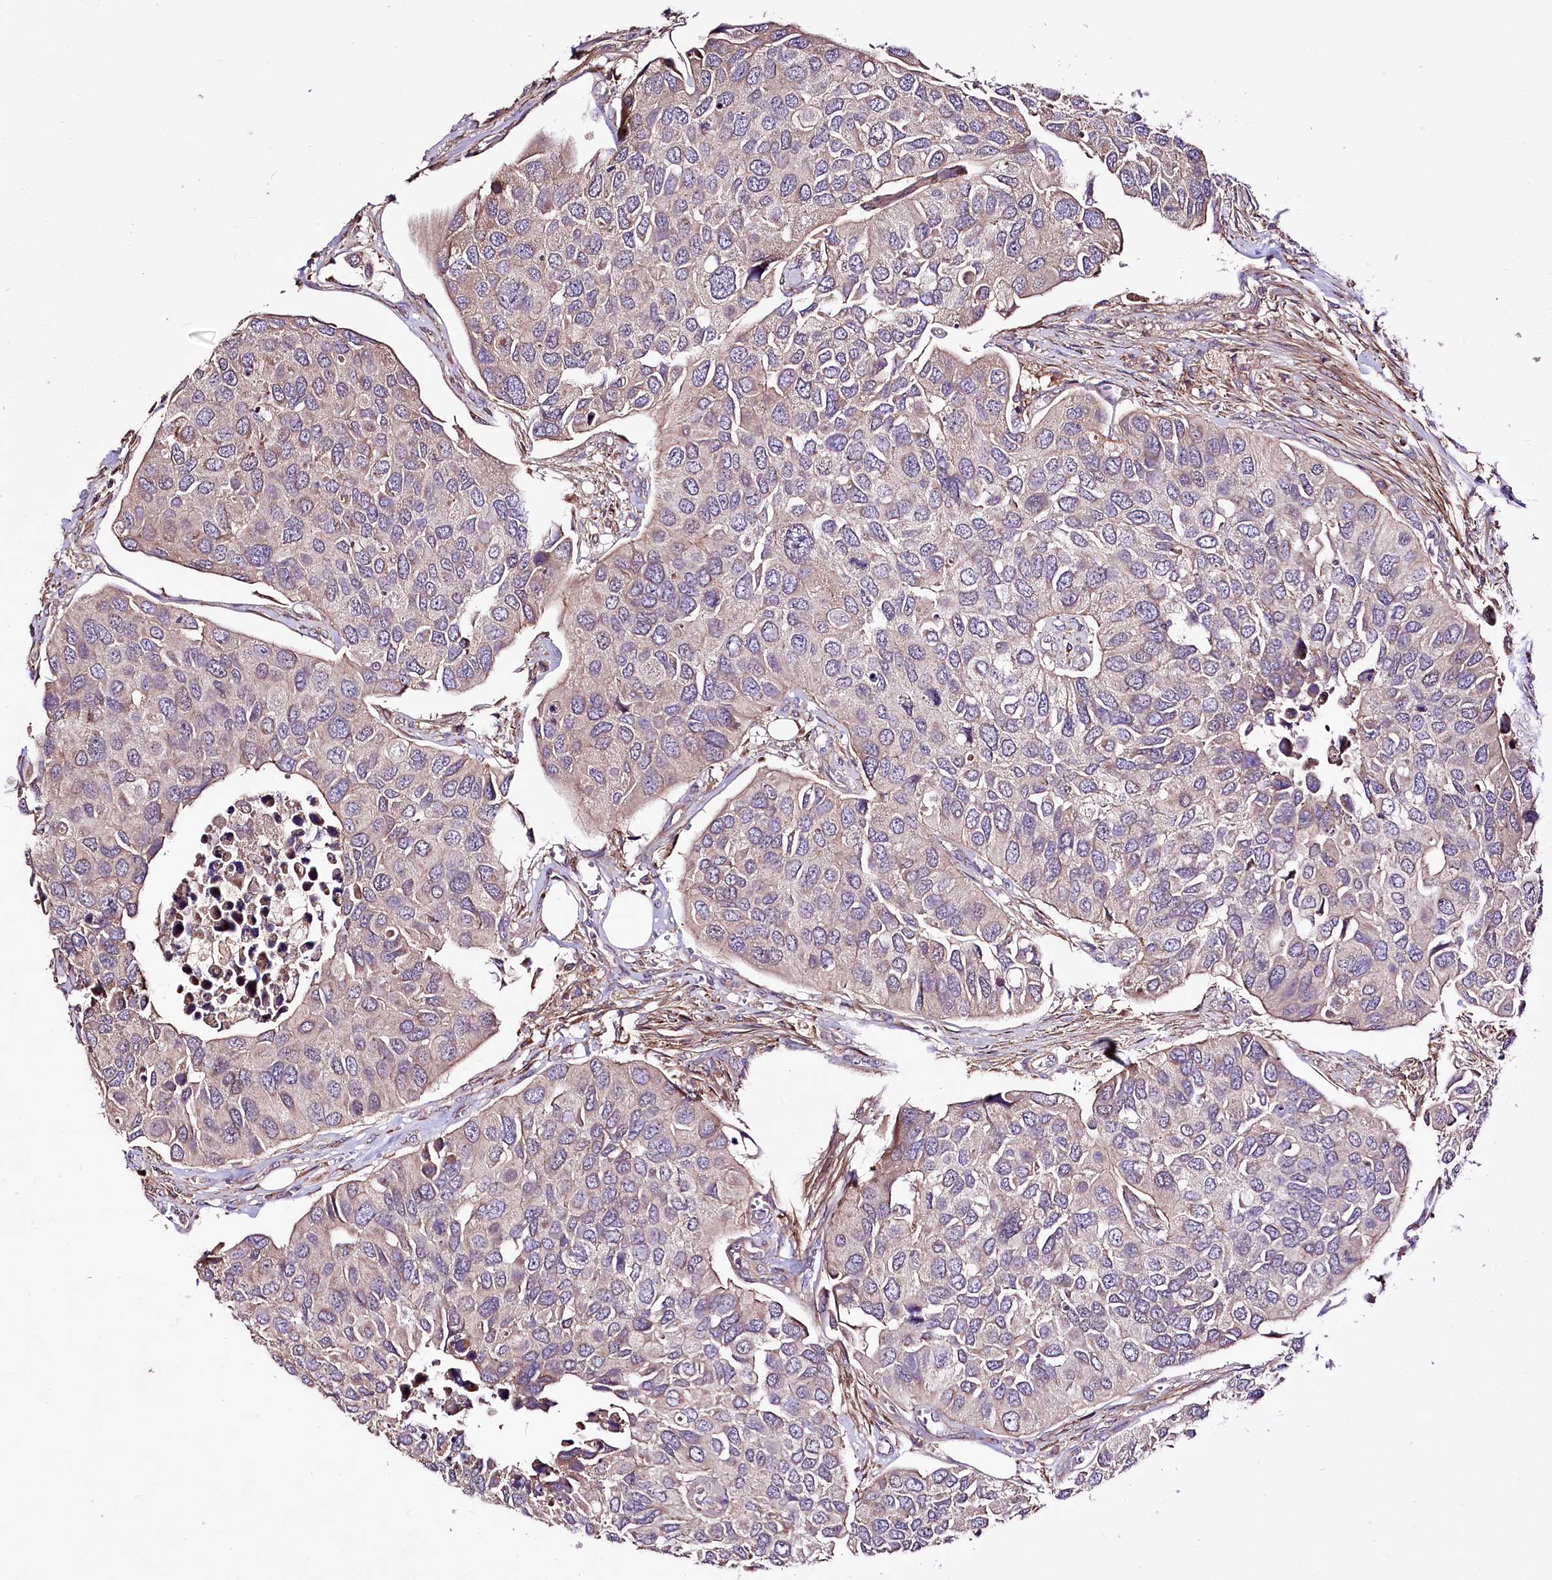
{"staining": {"intensity": "negative", "quantity": "none", "location": "none"}, "tissue": "urothelial cancer", "cell_type": "Tumor cells", "image_type": "cancer", "snomed": [{"axis": "morphology", "description": "Urothelial carcinoma, High grade"}, {"axis": "topography", "description": "Urinary bladder"}], "caption": "The histopathology image demonstrates no staining of tumor cells in urothelial cancer.", "gene": "WWC1", "patient": {"sex": "male", "age": 74}}